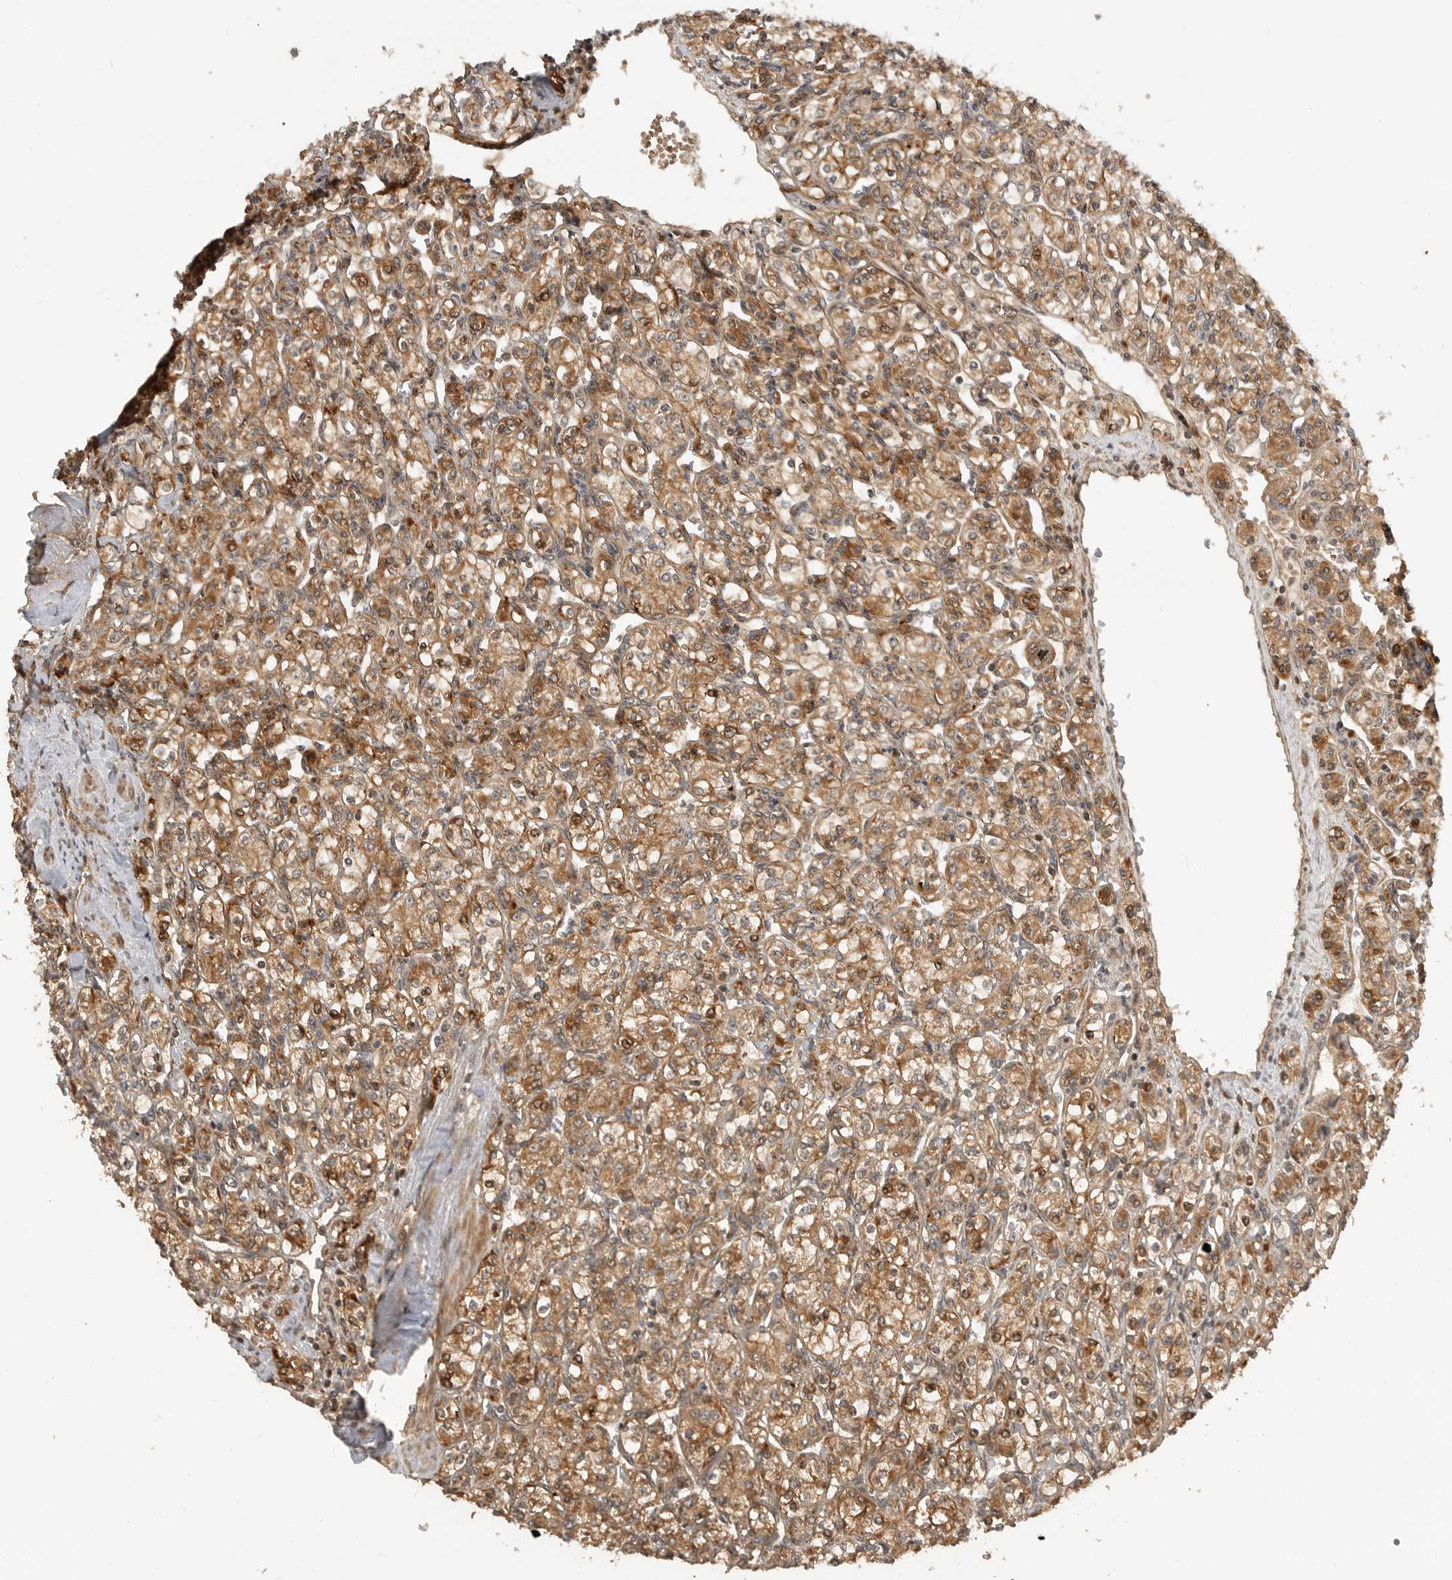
{"staining": {"intensity": "moderate", "quantity": ">75%", "location": "cytoplasmic/membranous"}, "tissue": "renal cancer", "cell_type": "Tumor cells", "image_type": "cancer", "snomed": [{"axis": "morphology", "description": "Adenocarcinoma, NOS"}, {"axis": "topography", "description": "Kidney"}], "caption": "A histopathology image of human renal cancer (adenocarcinoma) stained for a protein demonstrates moderate cytoplasmic/membranous brown staining in tumor cells. The staining was performed using DAB, with brown indicating positive protein expression. Nuclei are stained blue with hematoxylin.", "gene": "ADPRS", "patient": {"sex": "male", "age": 77}}